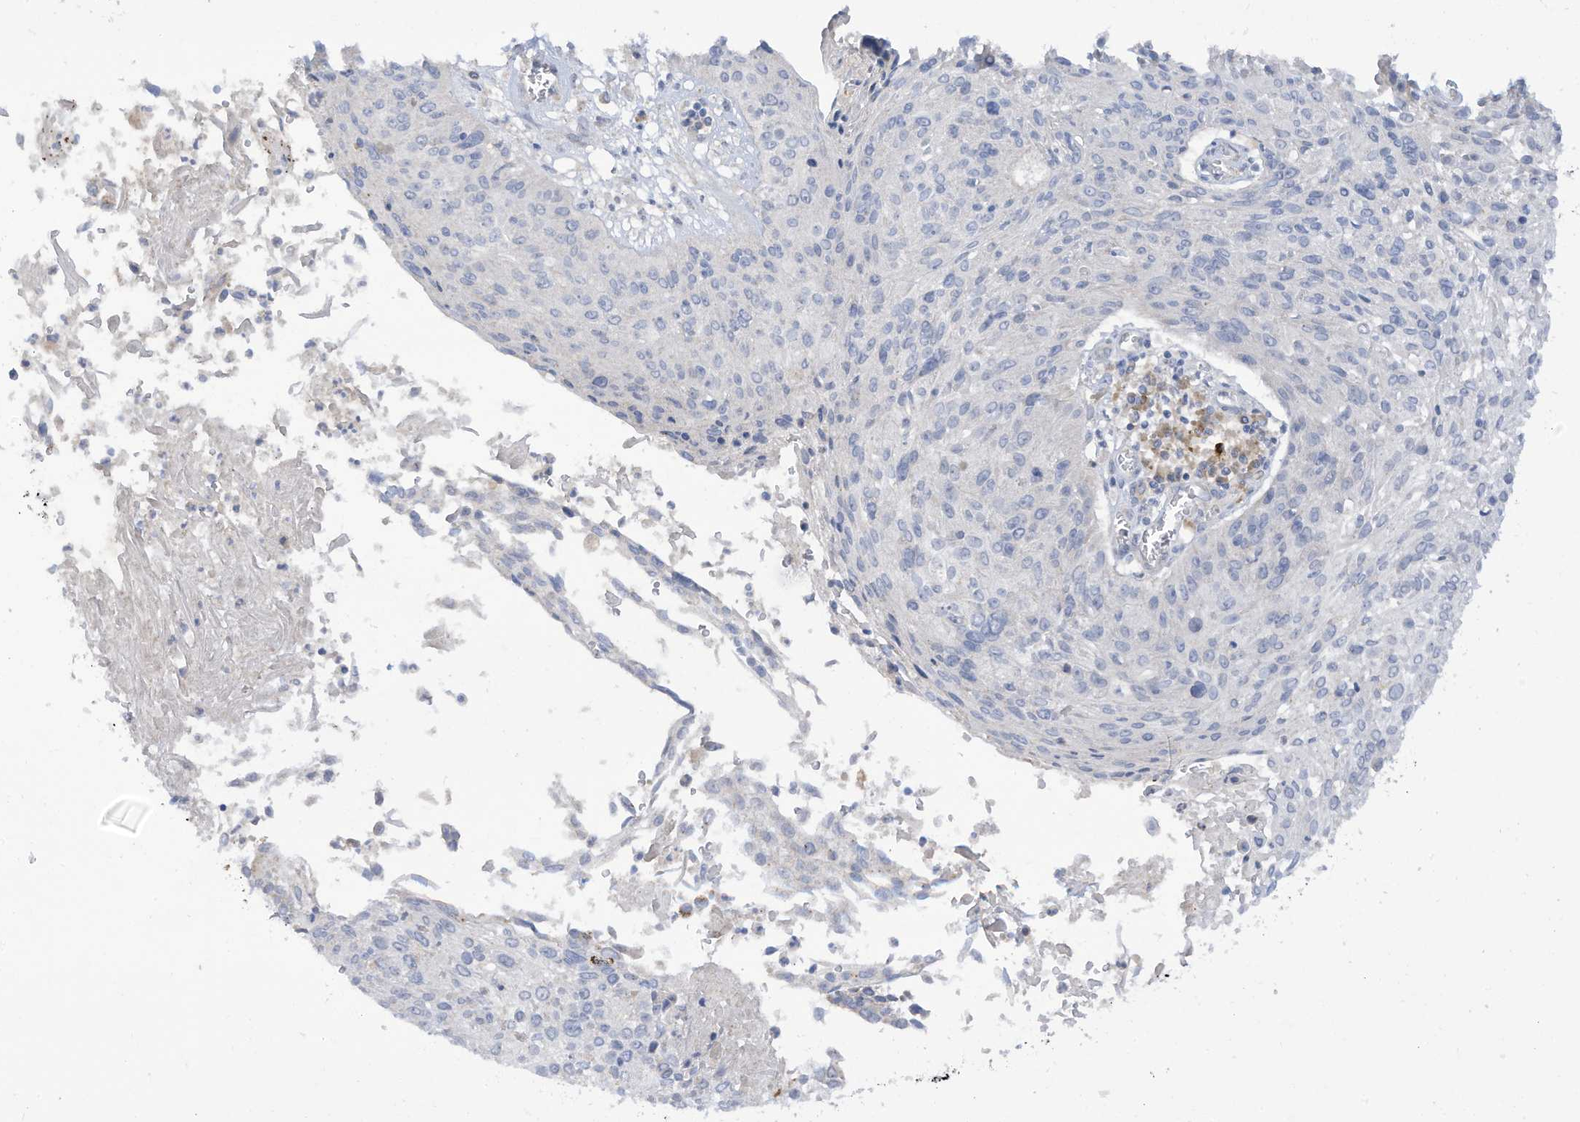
{"staining": {"intensity": "negative", "quantity": "none", "location": "none"}, "tissue": "cervical cancer", "cell_type": "Tumor cells", "image_type": "cancer", "snomed": [{"axis": "morphology", "description": "Squamous cell carcinoma, NOS"}, {"axis": "topography", "description": "Cervix"}], "caption": "Immunohistochemistry of human cervical cancer (squamous cell carcinoma) reveals no expression in tumor cells.", "gene": "LRRN2", "patient": {"sex": "female", "age": 51}}